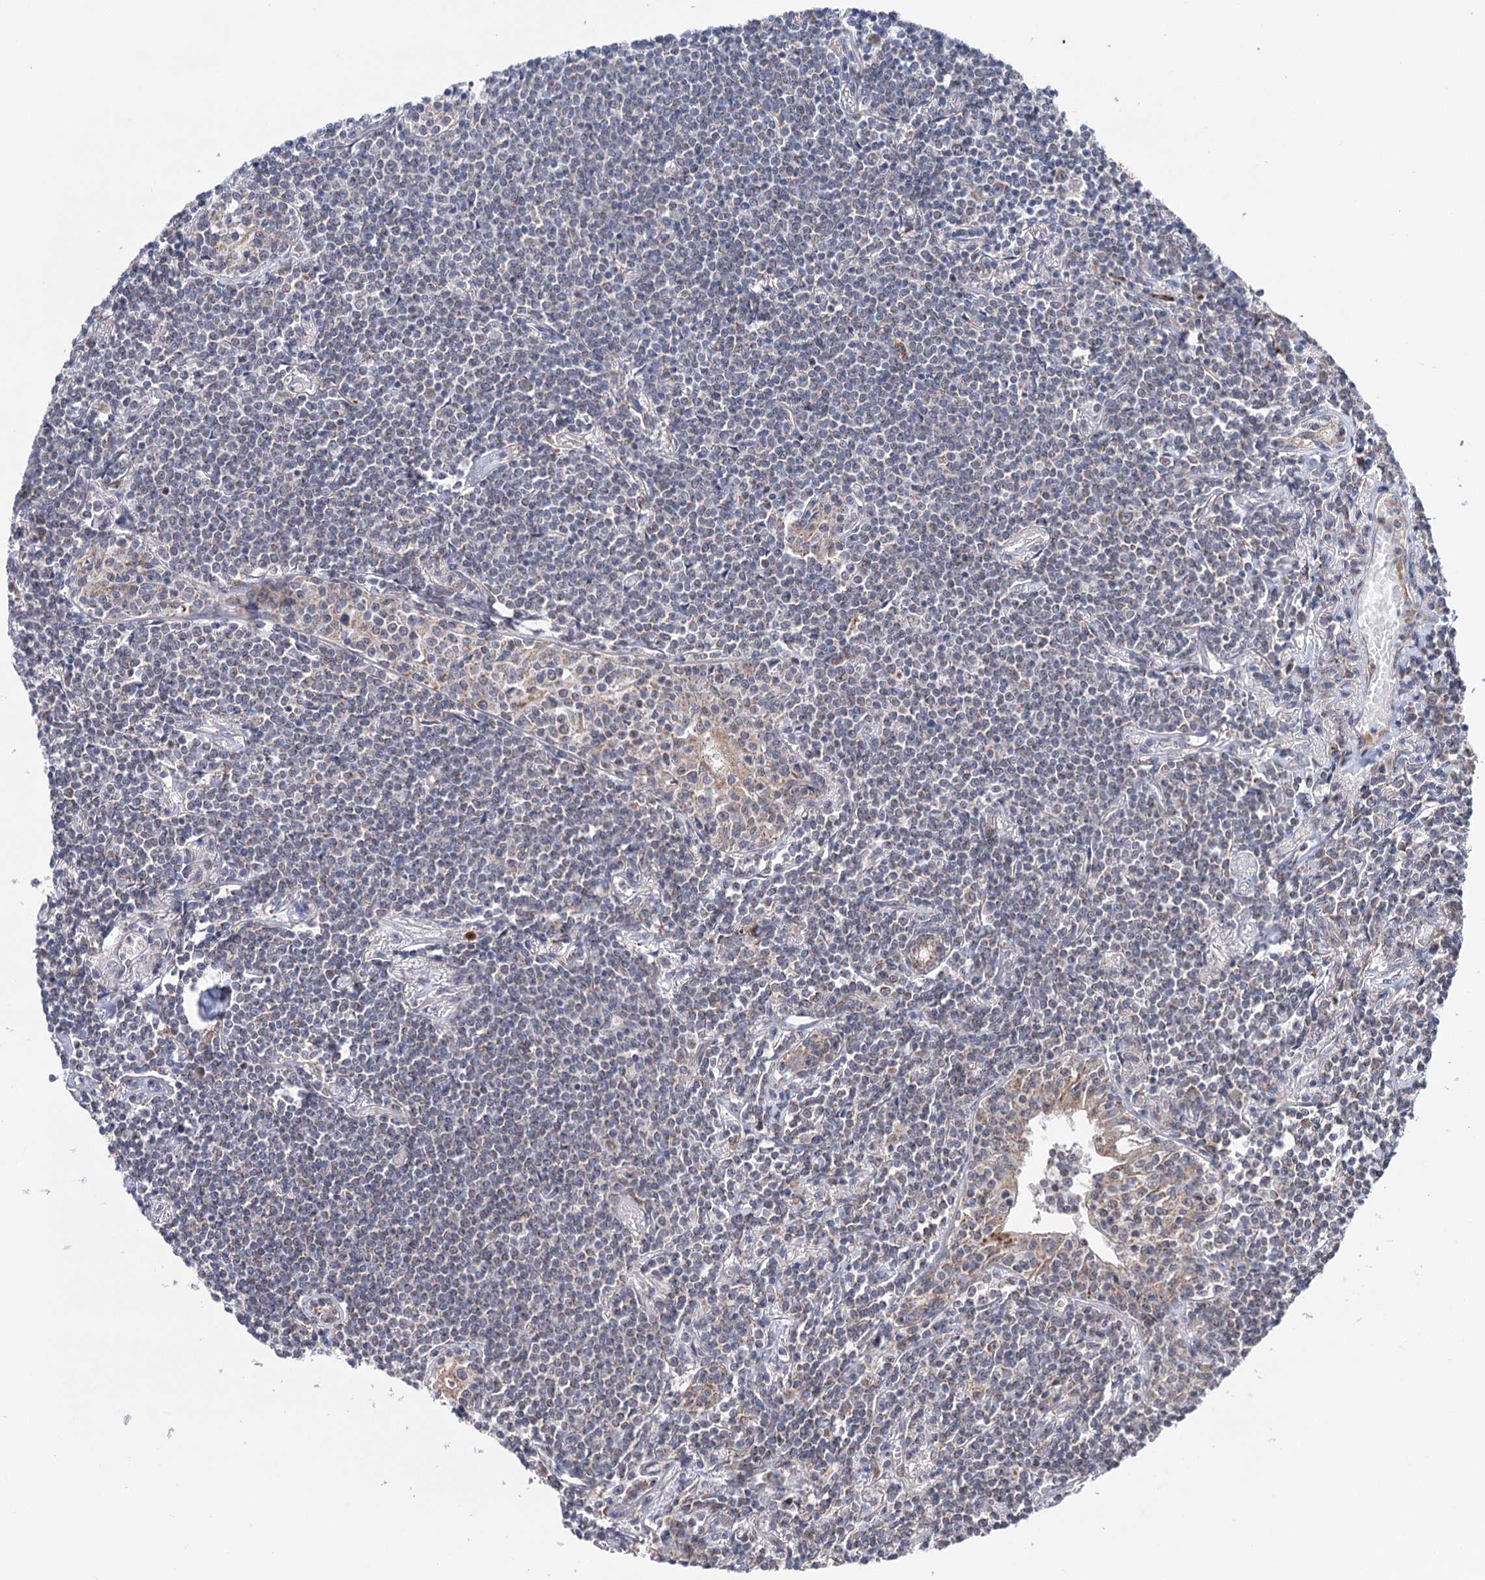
{"staining": {"intensity": "negative", "quantity": "none", "location": "none"}, "tissue": "lymphoma", "cell_type": "Tumor cells", "image_type": "cancer", "snomed": [{"axis": "morphology", "description": "Malignant lymphoma, non-Hodgkin's type, Low grade"}, {"axis": "topography", "description": "Lung"}], "caption": "DAB (3,3'-diaminobenzidine) immunohistochemical staining of human lymphoma displays no significant positivity in tumor cells.", "gene": "SUCLA2", "patient": {"sex": "female", "age": 71}}